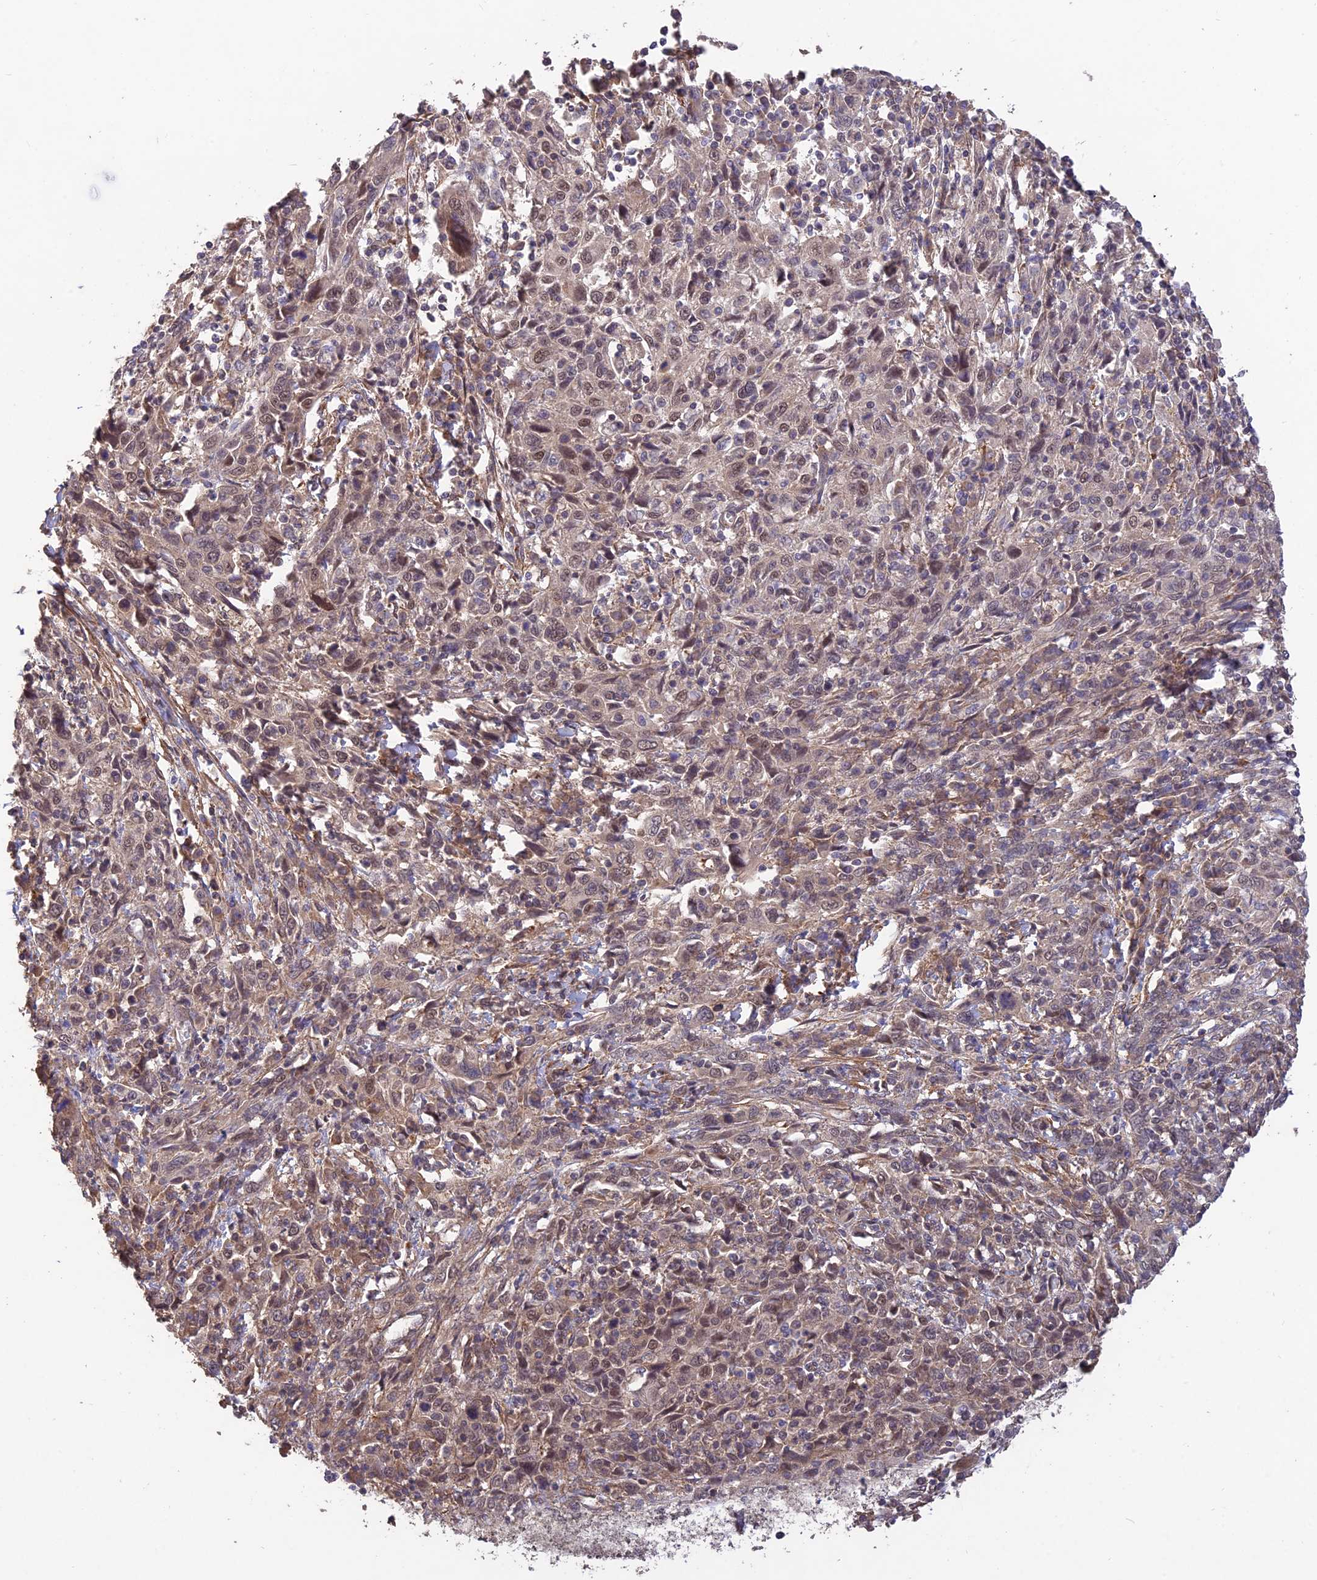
{"staining": {"intensity": "weak", "quantity": "<25%", "location": "nuclear"}, "tissue": "cervical cancer", "cell_type": "Tumor cells", "image_type": "cancer", "snomed": [{"axis": "morphology", "description": "Squamous cell carcinoma, NOS"}, {"axis": "topography", "description": "Cervix"}], "caption": "Protein analysis of cervical cancer (squamous cell carcinoma) reveals no significant positivity in tumor cells.", "gene": "PAGR1", "patient": {"sex": "female", "age": 46}}